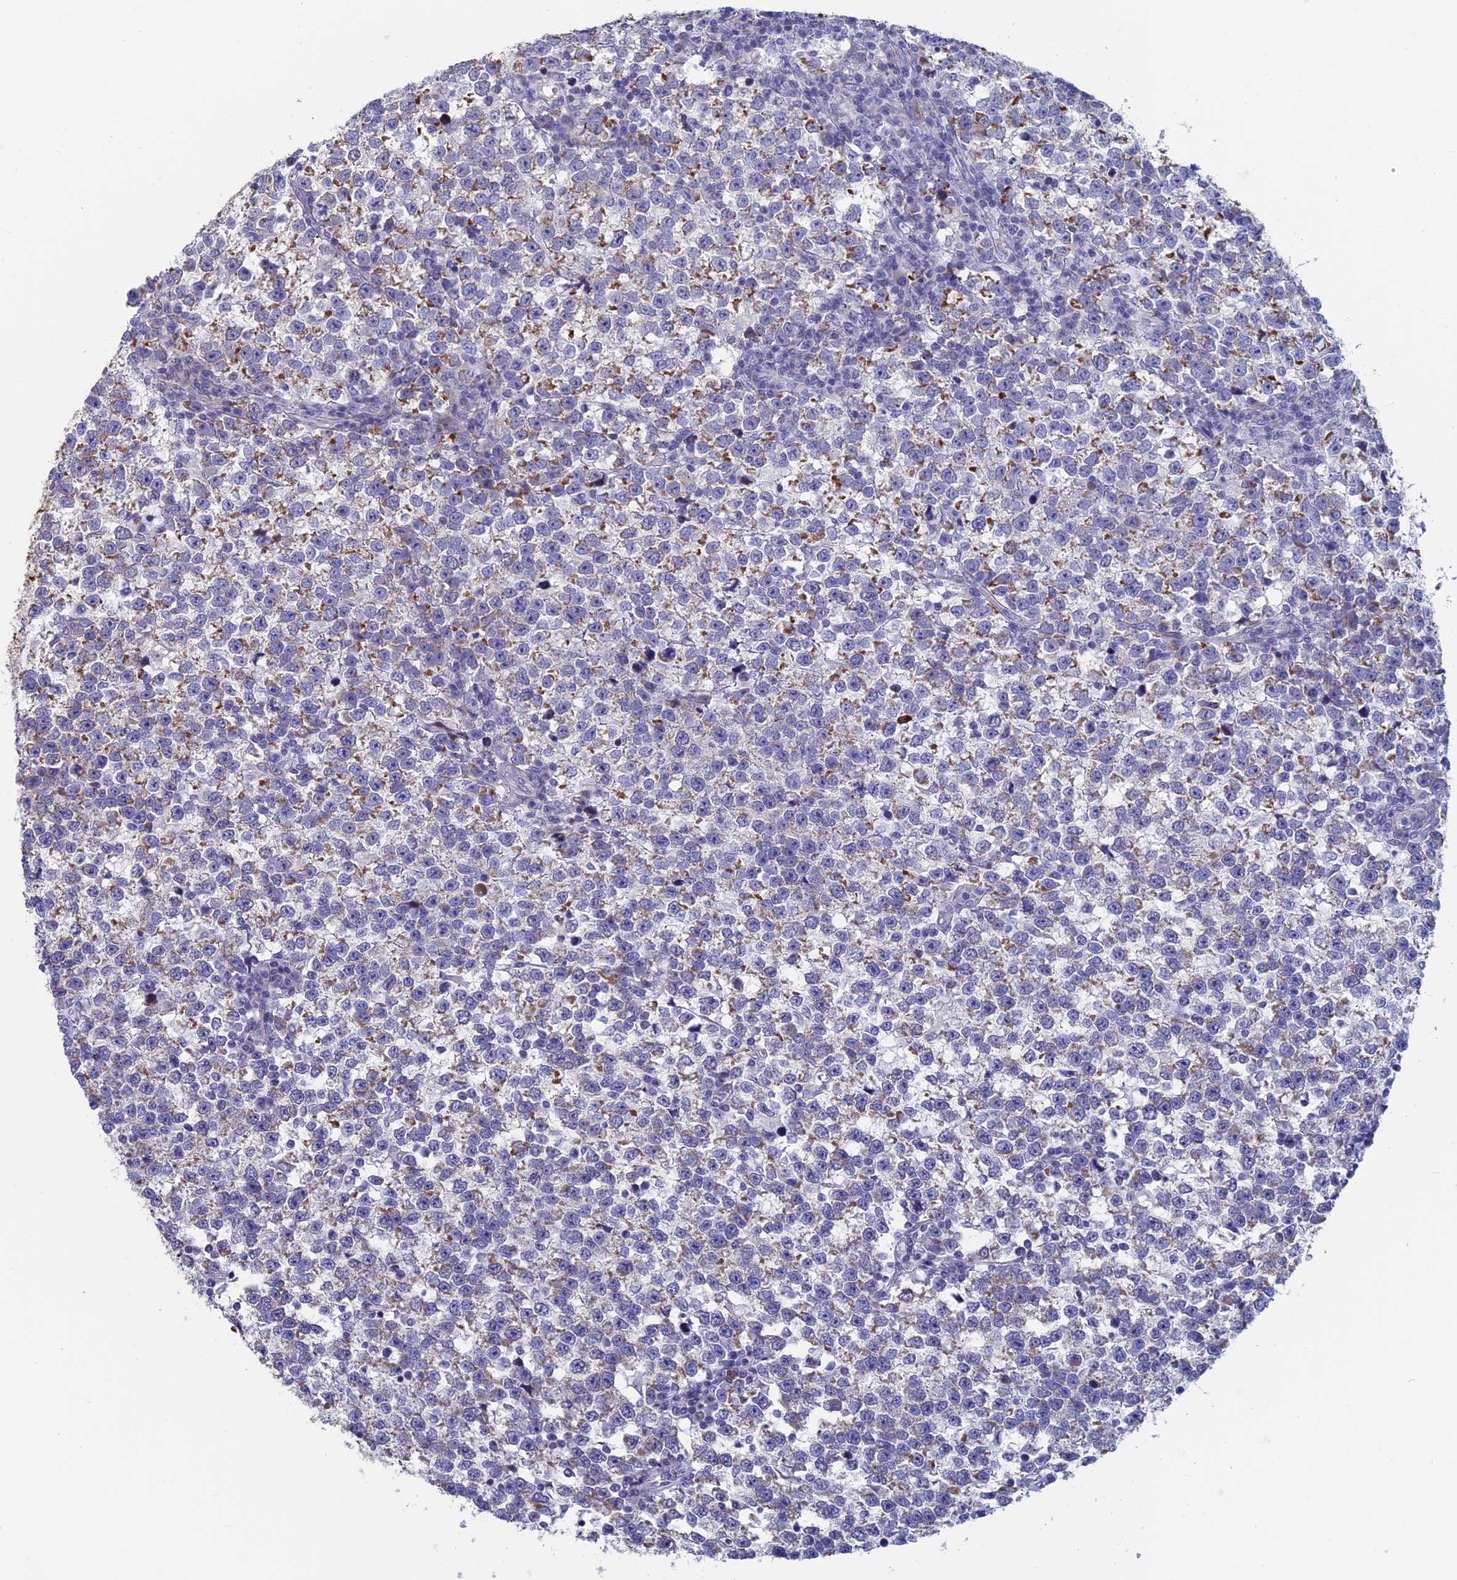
{"staining": {"intensity": "moderate", "quantity": "25%-75%", "location": "cytoplasmic/membranous"}, "tissue": "testis cancer", "cell_type": "Tumor cells", "image_type": "cancer", "snomed": [{"axis": "morphology", "description": "Normal tissue, NOS"}, {"axis": "morphology", "description": "Seminoma, NOS"}, {"axis": "topography", "description": "Testis"}], "caption": "Tumor cells show moderate cytoplasmic/membranous staining in about 25%-75% of cells in testis cancer (seminoma).", "gene": "NIBAN3", "patient": {"sex": "male", "age": 43}}